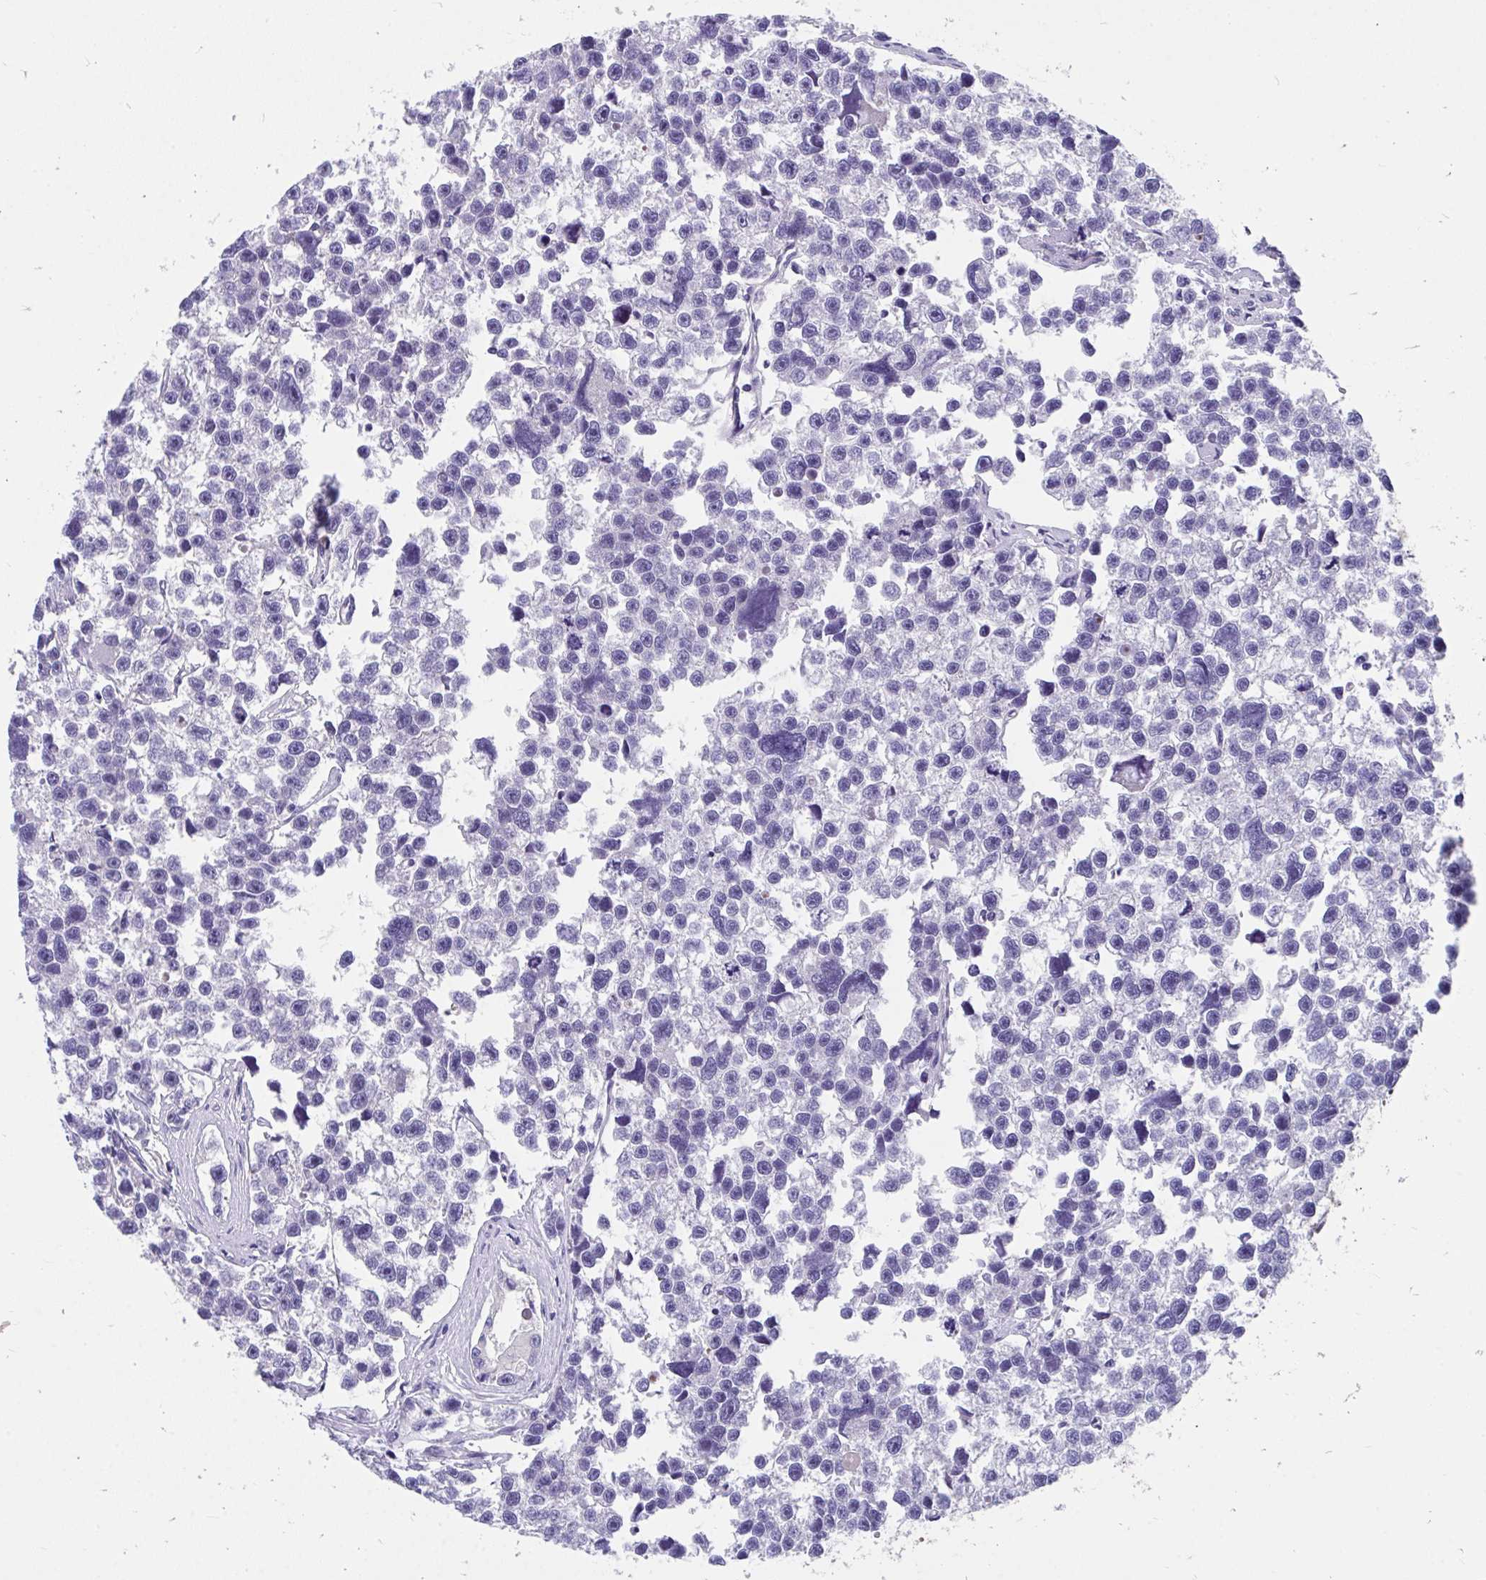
{"staining": {"intensity": "negative", "quantity": "none", "location": "none"}, "tissue": "testis cancer", "cell_type": "Tumor cells", "image_type": "cancer", "snomed": [{"axis": "morphology", "description": "Seminoma, NOS"}, {"axis": "topography", "description": "Testis"}], "caption": "This is a image of immunohistochemistry staining of testis cancer (seminoma), which shows no positivity in tumor cells.", "gene": "FHIP1B", "patient": {"sex": "male", "age": 26}}